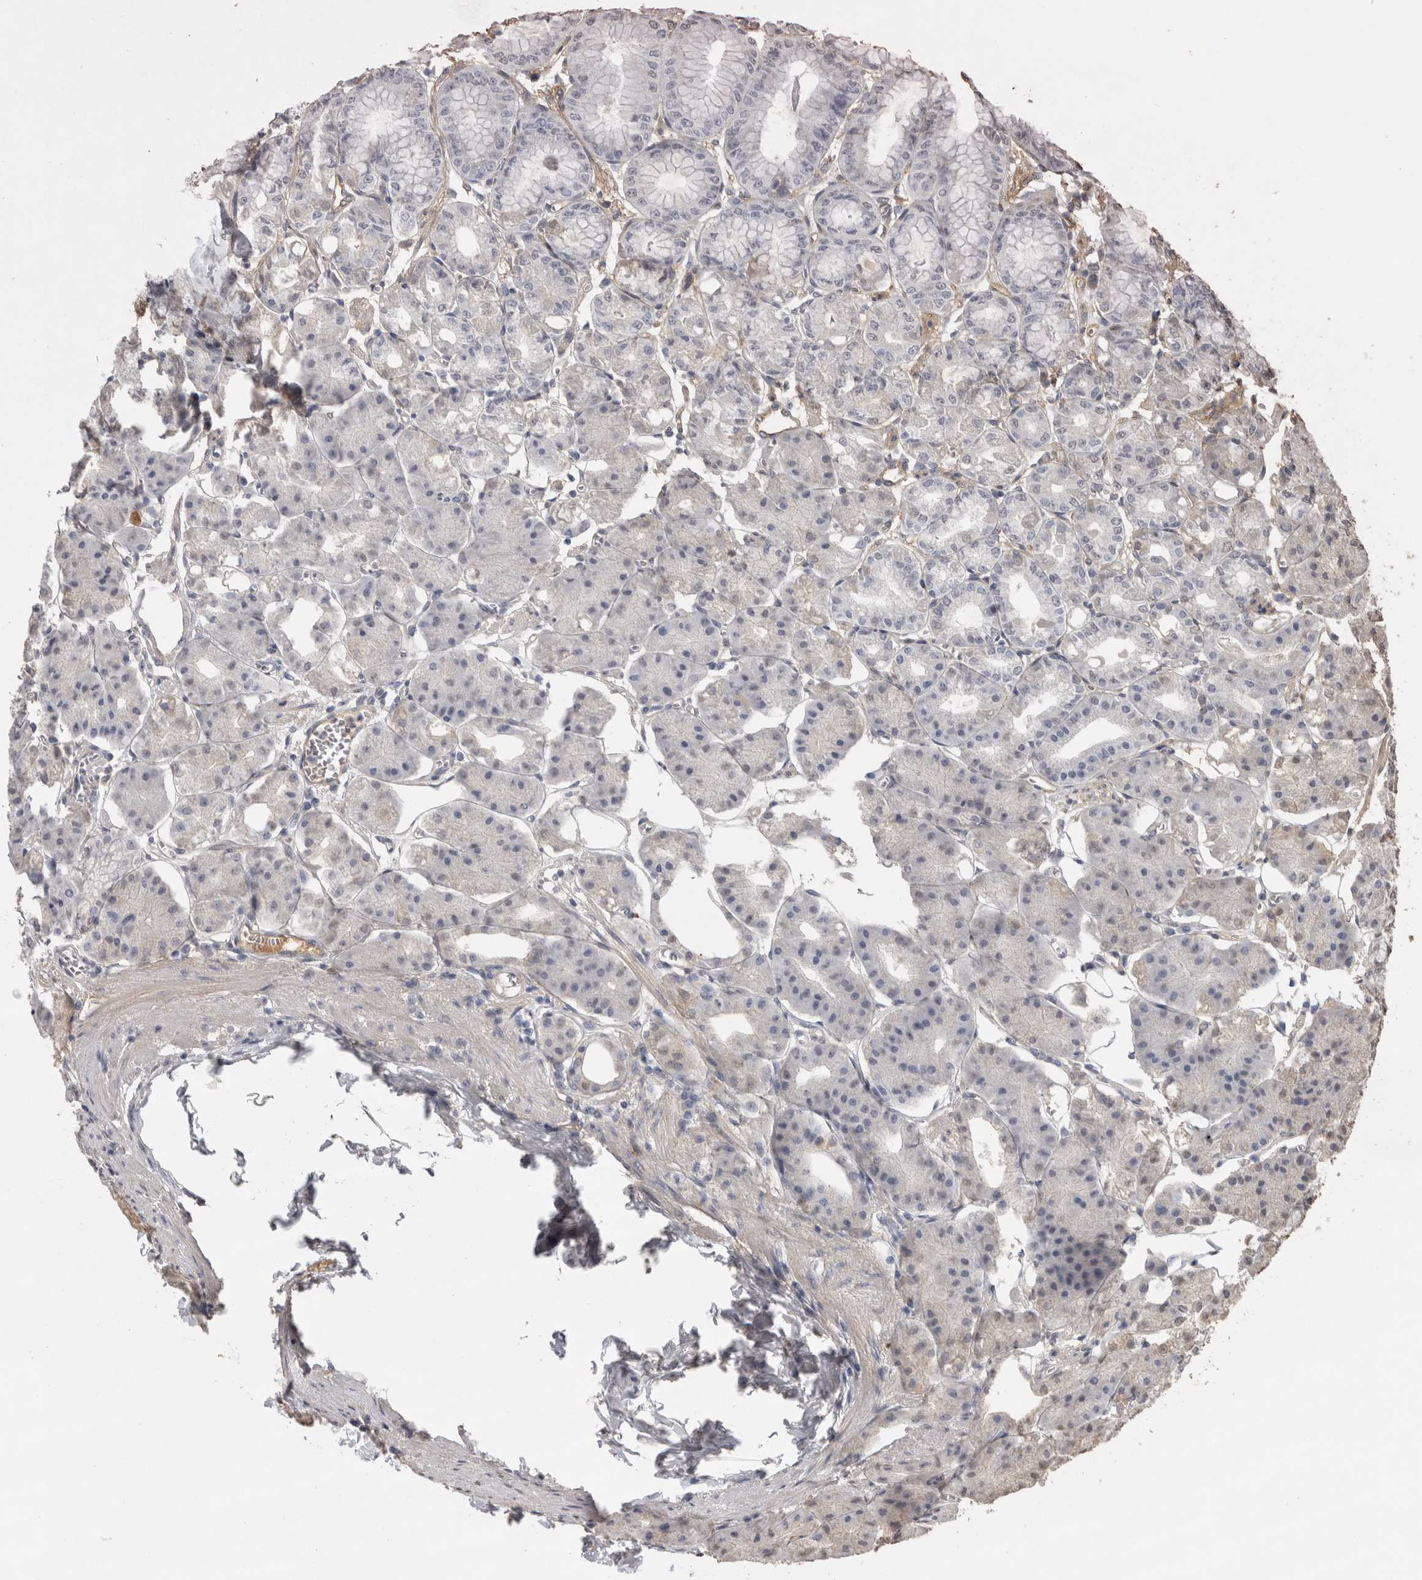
{"staining": {"intensity": "negative", "quantity": "none", "location": "none"}, "tissue": "stomach", "cell_type": "Glandular cells", "image_type": "normal", "snomed": [{"axis": "morphology", "description": "Normal tissue, NOS"}, {"axis": "topography", "description": "Stomach, lower"}], "caption": "Stomach was stained to show a protein in brown. There is no significant expression in glandular cells. (IHC, brightfield microscopy, high magnification).", "gene": "RECK", "patient": {"sex": "male", "age": 71}}